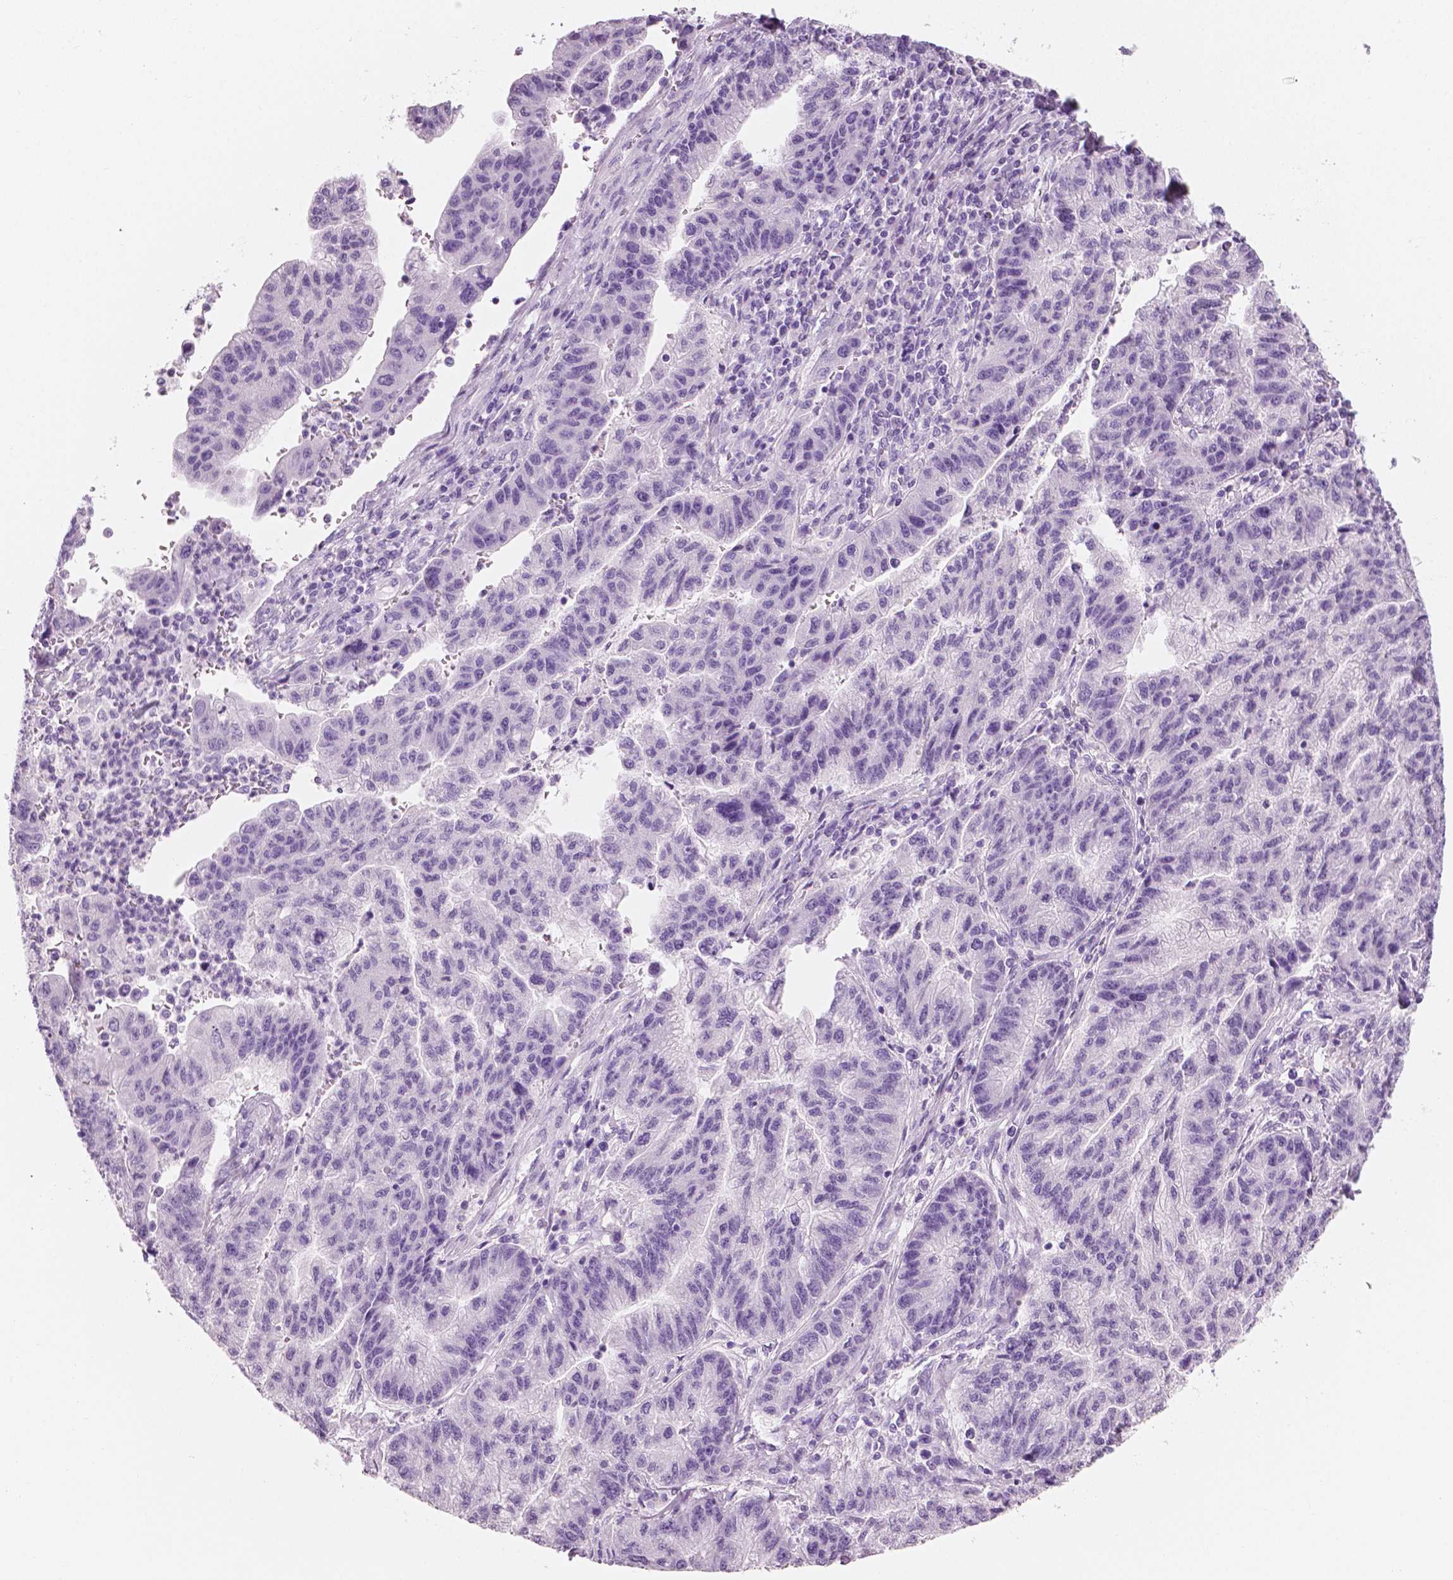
{"staining": {"intensity": "negative", "quantity": "none", "location": "none"}, "tissue": "stomach cancer", "cell_type": "Tumor cells", "image_type": "cancer", "snomed": [{"axis": "morphology", "description": "Adenocarcinoma, NOS"}, {"axis": "topography", "description": "Stomach"}], "caption": "An immunohistochemistry image of stomach cancer is shown. There is no staining in tumor cells of stomach cancer.", "gene": "PLIN4", "patient": {"sex": "male", "age": 83}}